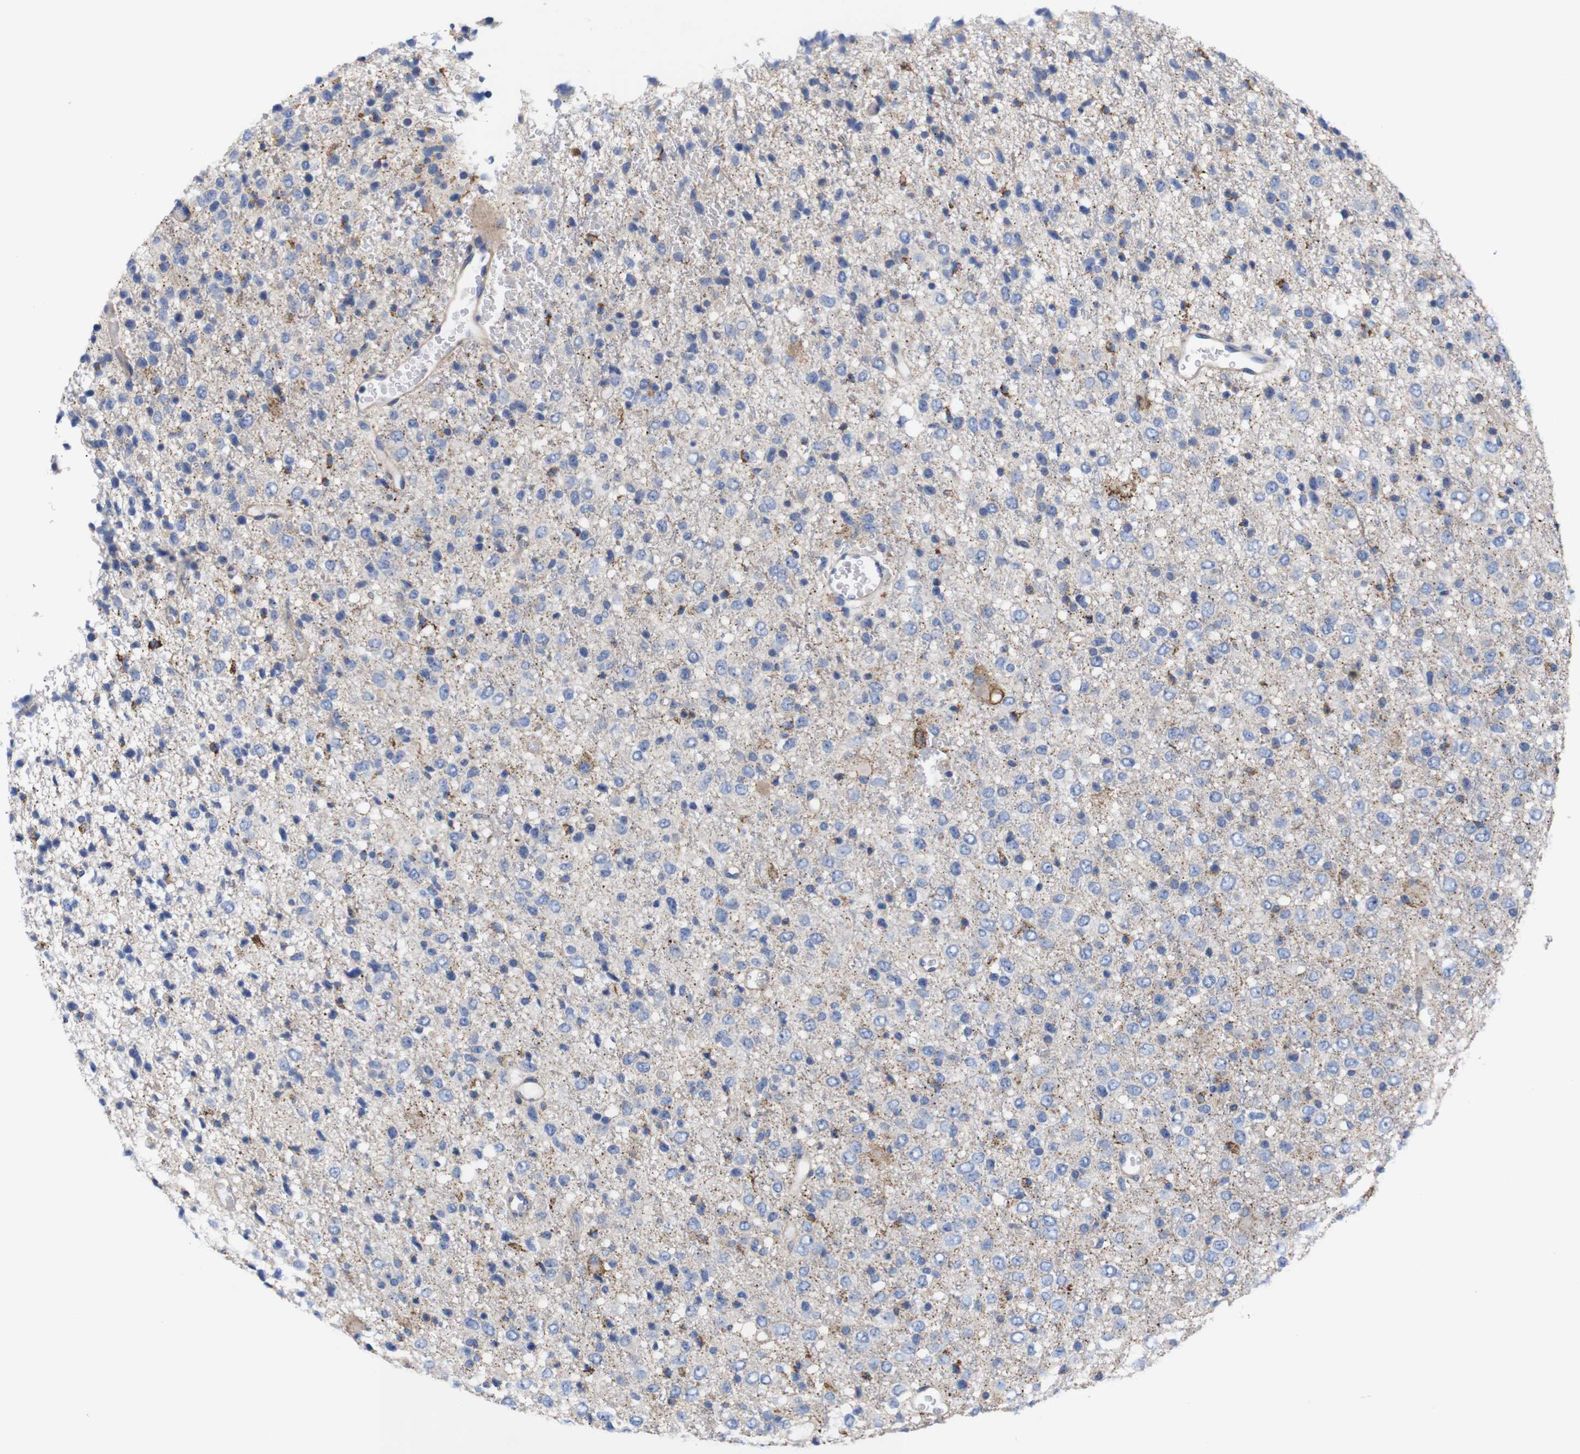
{"staining": {"intensity": "negative", "quantity": "none", "location": "none"}, "tissue": "glioma", "cell_type": "Tumor cells", "image_type": "cancer", "snomed": [{"axis": "morphology", "description": "Glioma, malignant, High grade"}, {"axis": "topography", "description": "pancreas cauda"}], "caption": "Protein analysis of malignant glioma (high-grade) displays no significant staining in tumor cells.", "gene": "USH1C", "patient": {"sex": "male", "age": 60}}